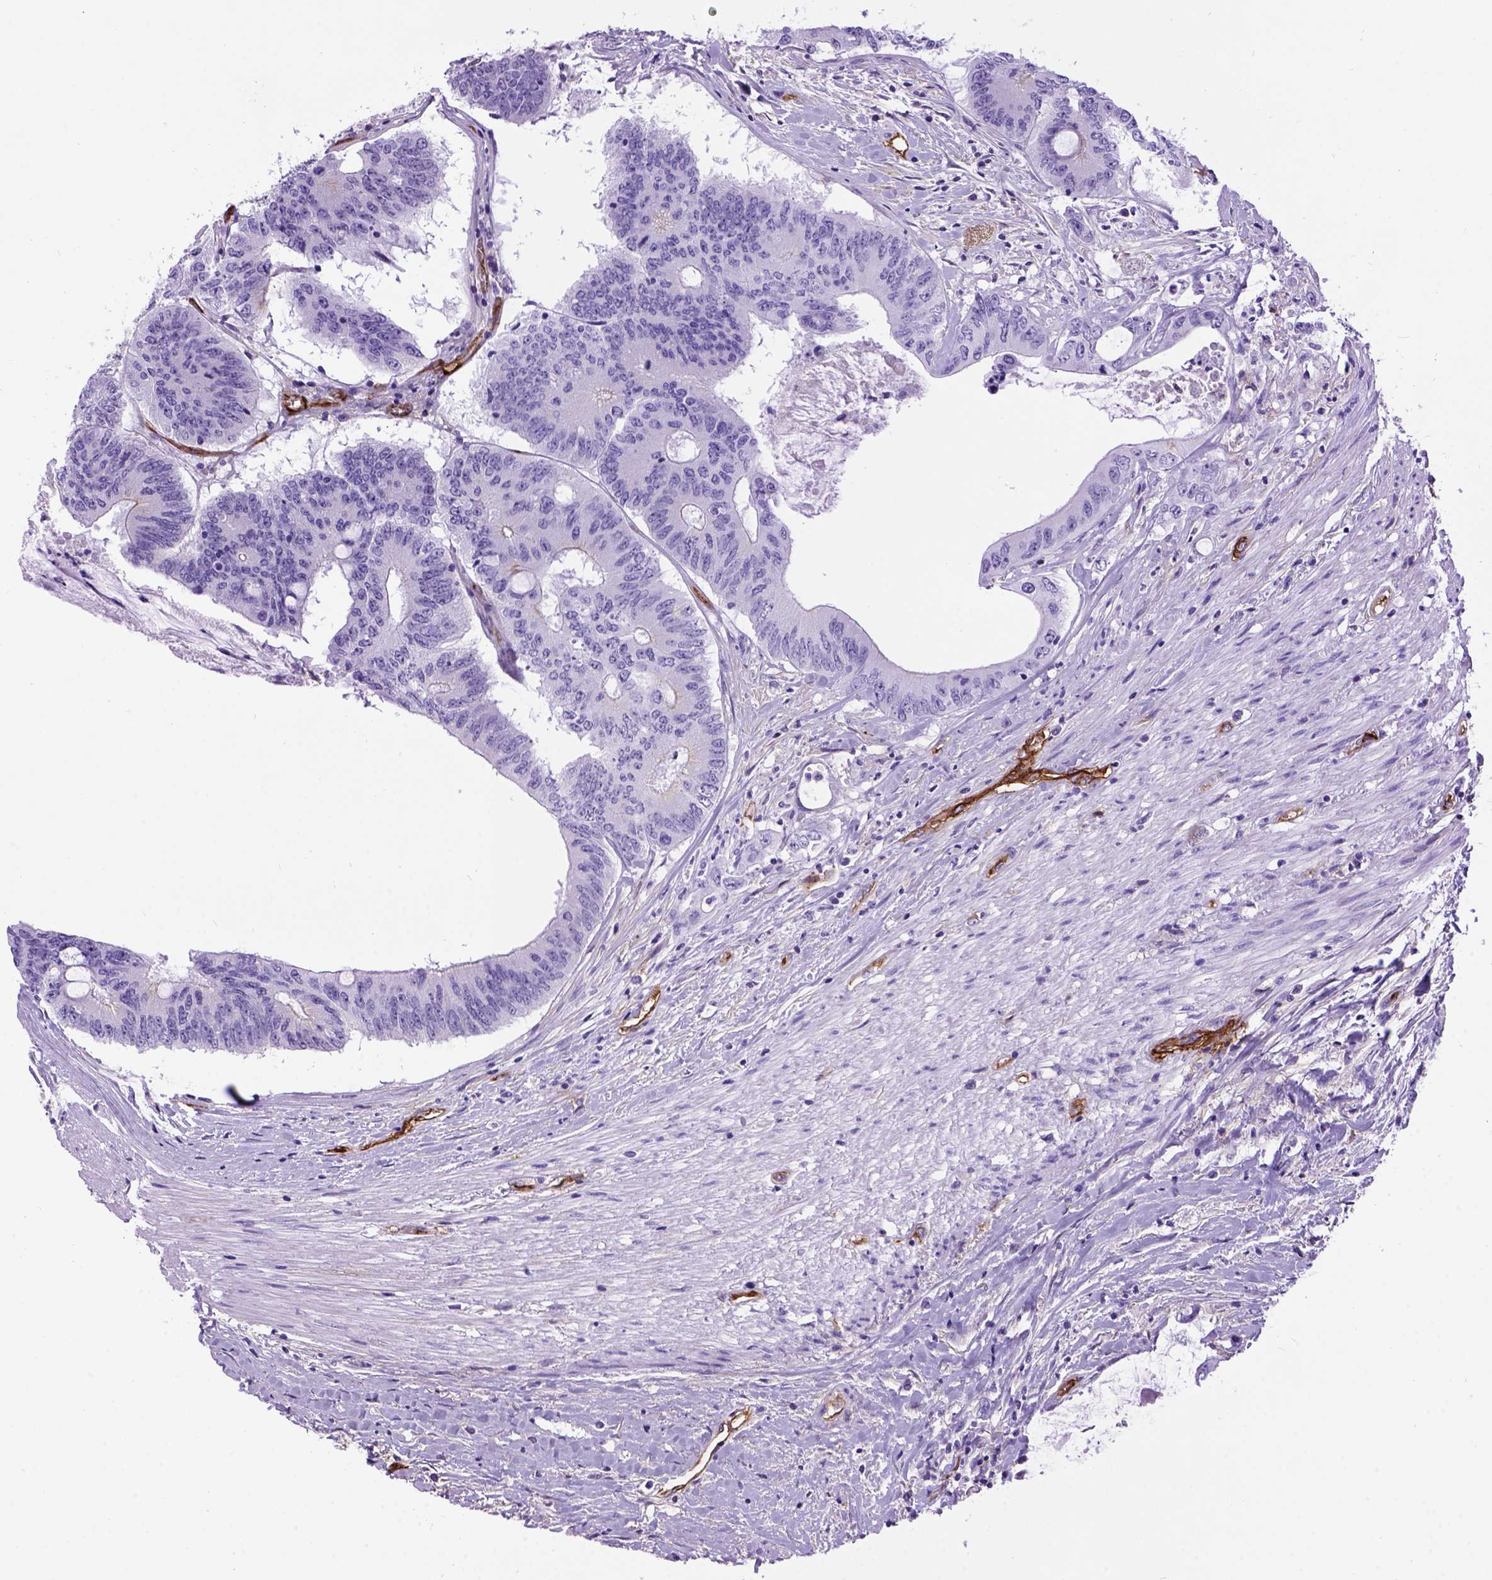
{"staining": {"intensity": "negative", "quantity": "none", "location": "none"}, "tissue": "colorectal cancer", "cell_type": "Tumor cells", "image_type": "cancer", "snomed": [{"axis": "morphology", "description": "Adenocarcinoma, NOS"}, {"axis": "topography", "description": "Rectum"}], "caption": "IHC image of colorectal adenocarcinoma stained for a protein (brown), which shows no positivity in tumor cells. The staining was performed using DAB (3,3'-diaminobenzidine) to visualize the protein expression in brown, while the nuclei were stained in blue with hematoxylin (Magnification: 20x).", "gene": "ENG", "patient": {"sex": "male", "age": 59}}